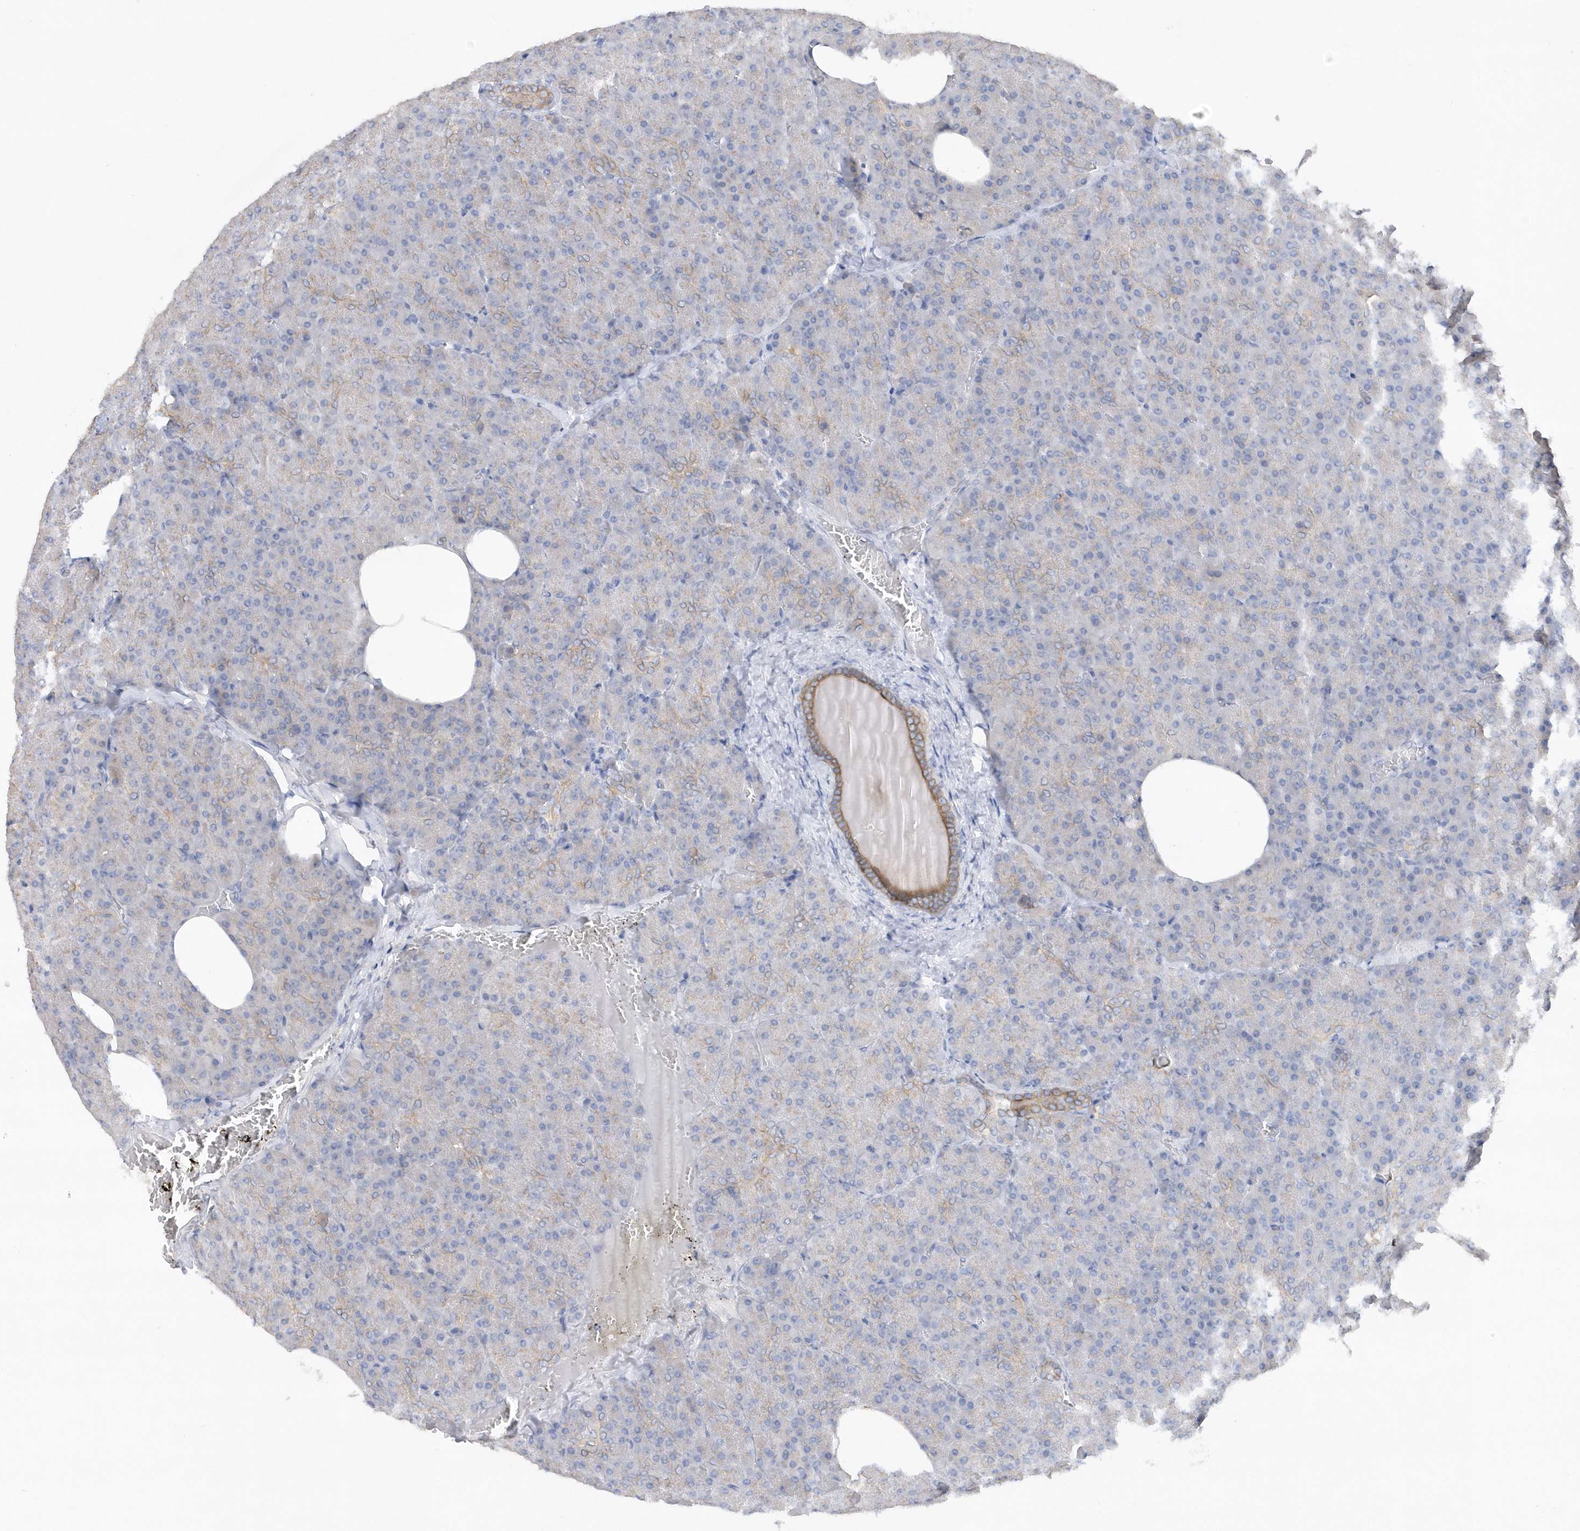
{"staining": {"intensity": "moderate", "quantity": "25%-75%", "location": "cytoplasmic/membranous"}, "tissue": "pancreas", "cell_type": "Exocrine glandular cells", "image_type": "normal", "snomed": [{"axis": "morphology", "description": "Normal tissue, NOS"}, {"axis": "morphology", "description": "Carcinoid, malignant, NOS"}, {"axis": "topography", "description": "Pancreas"}], "caption": "Immunohistochemistry (IHC) histopathology image of benign human pancreas stained for a protein (brown), which shows medium levels of moderate cytoplasmic/membranous staining in about 25%-75% of exocrine glandular cells.", "gene": "RPEL1", "patient": {"sex": "female", "age": 35}}